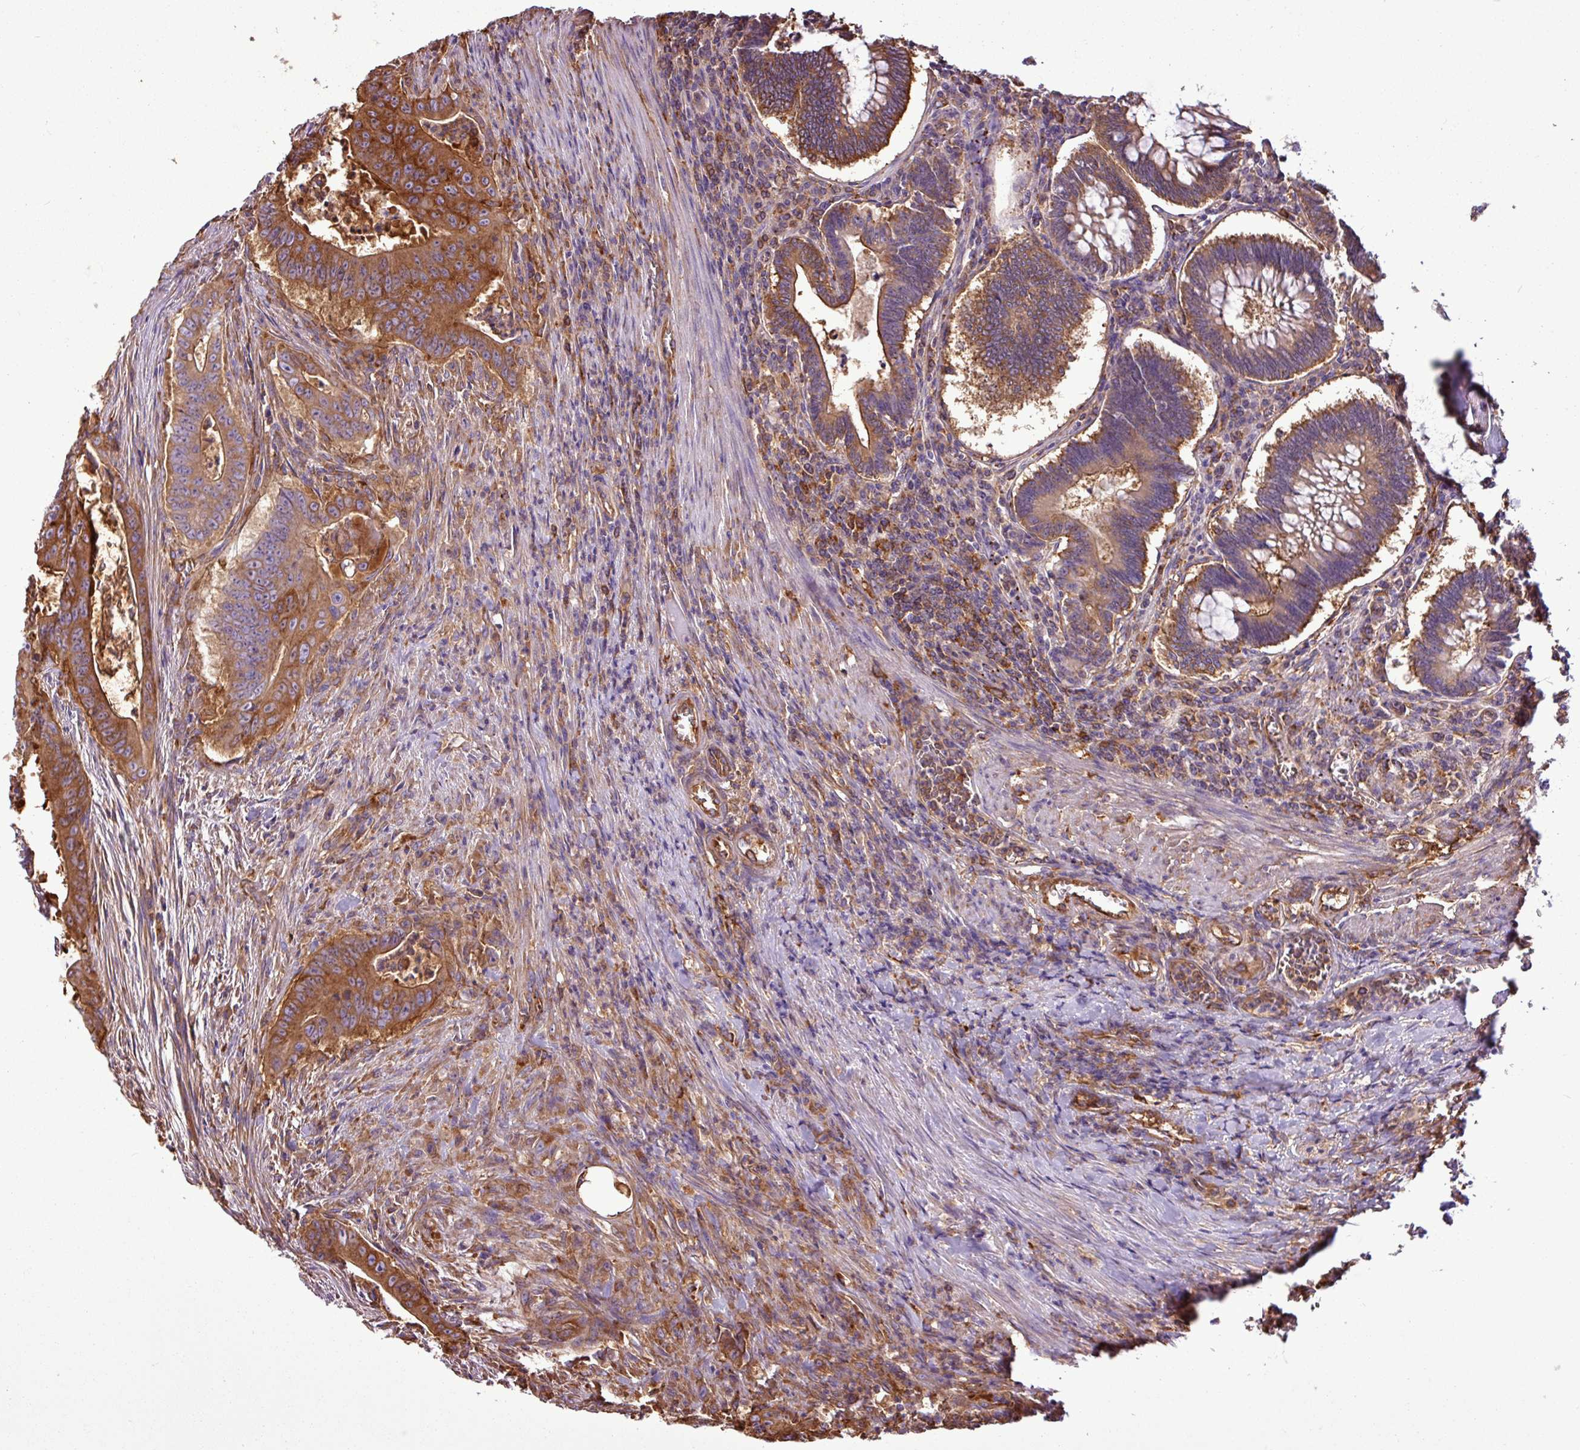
{"staining": {"intensity": "strong", "quantity": "25%-75%", "location": "cytoplasmic/membranous"}, "tissue": "colorectal cancer", "cell_type": "Tumor cells", "image_type": "cancer", "snomed": [{"axis": "morphology", "description": "Adenocarcinoma, NOS"}, {"axis": "topography", "description": "Rectum"}], "caption": "A high-resolution histopathology image shows immunohistochemistry staining of colorectal adenocarcinoma, which displays strong cytoplasmic/membranous staining in approximately 25%-75% of tumor cells.", "gene": "PACSIN2", "patient": {"sex": "female", "age": 75}}